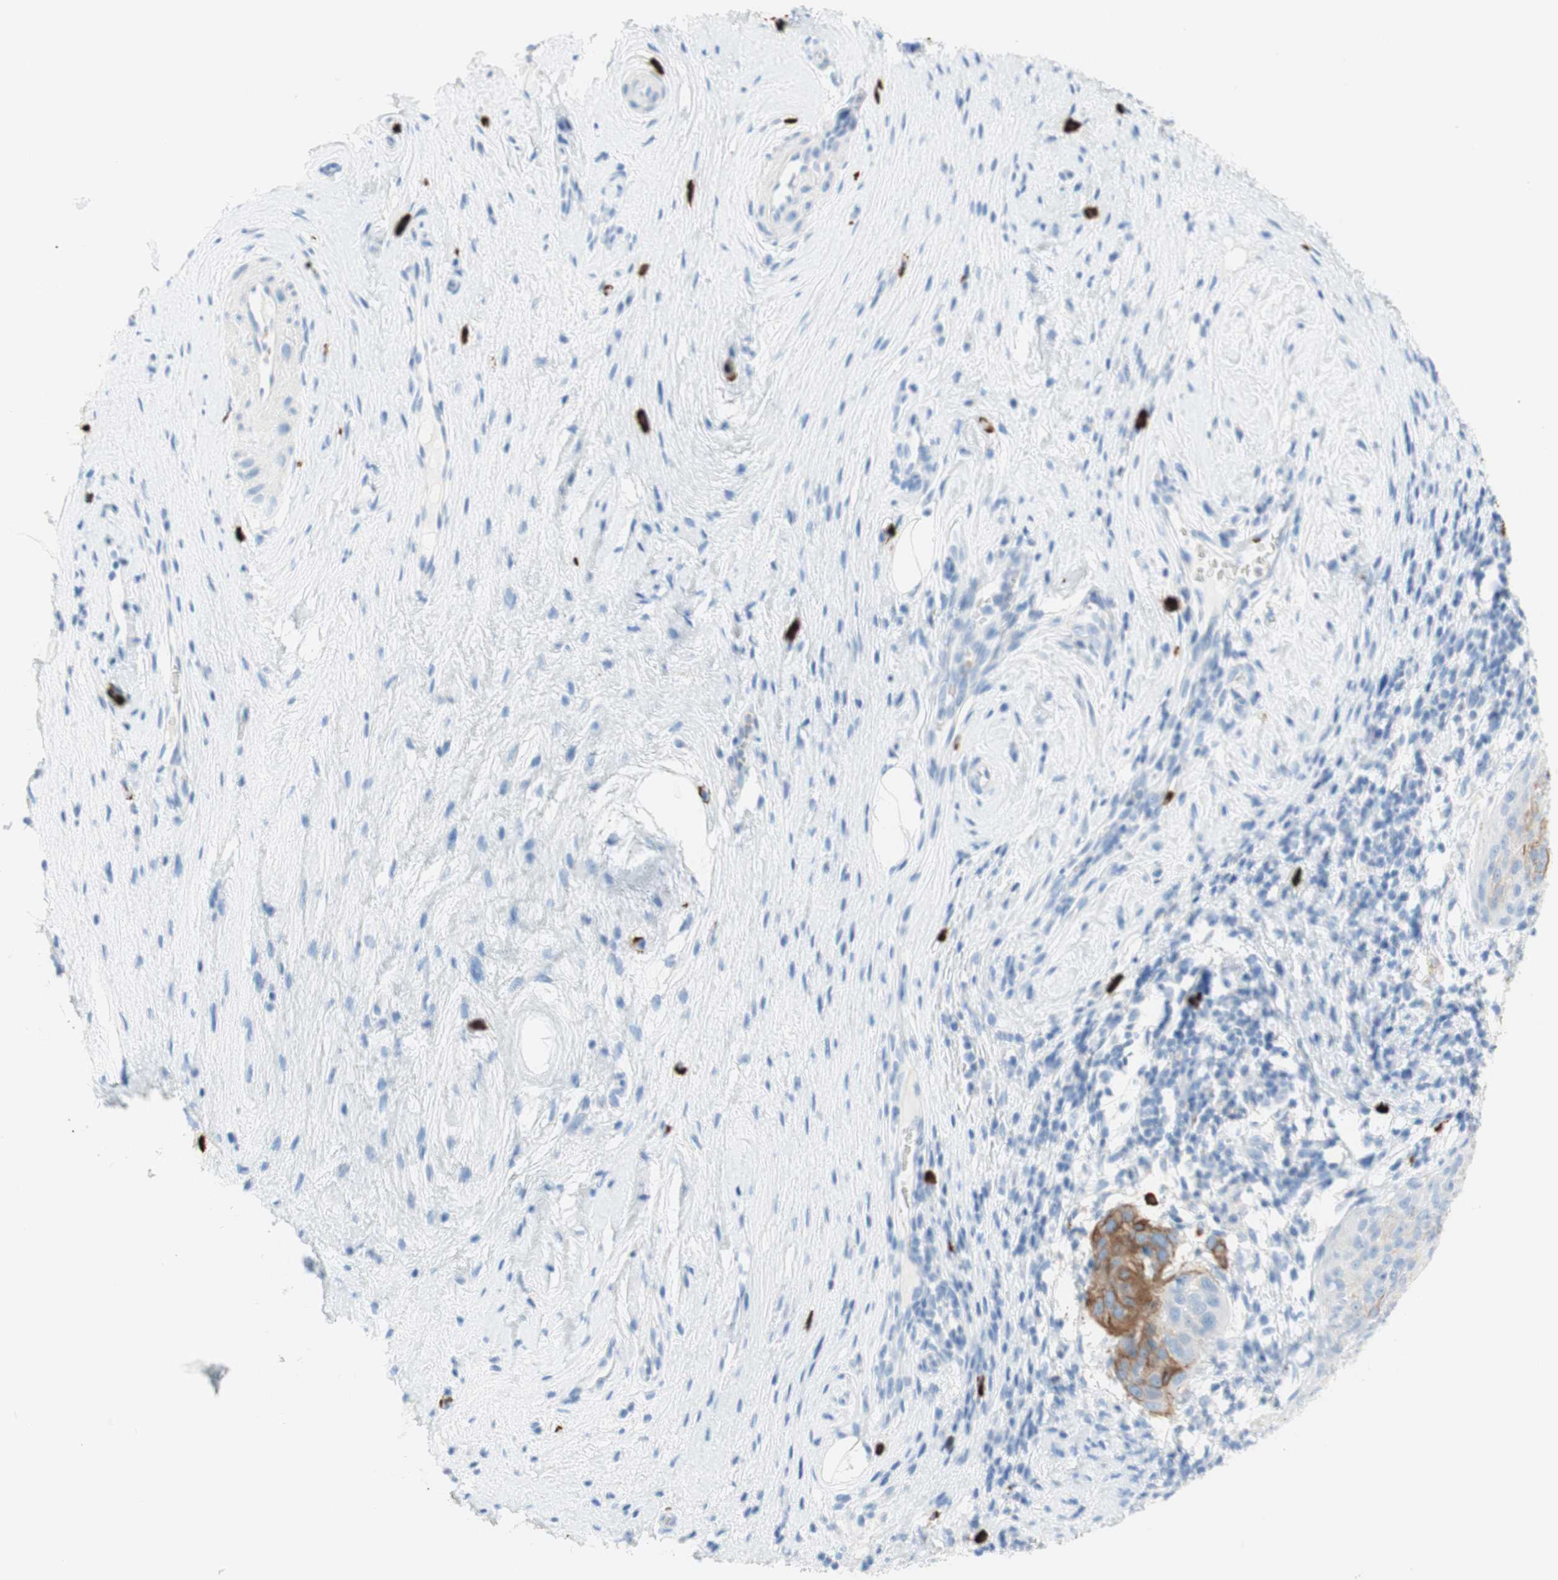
{"staining": {"intensity": "moderate", "quantity": "<25%", "location": "cytoplasmic/membranous"}, "tissue": "cervical cancer", "cell_type": "Tumor cells", "image_type": "cancer", "snomed": [{"axis": "morphology", "description": "Squamous cell carcinoma, NOS"}, {"axis": "topography", "description": "Cervix"}], "caption": "Human cervical cancer (squamous cell carcinoma) stained with a brown dye reveals moderate cytoplasmic/membranous positive staining in about <25% of tumor cells.", "gene": "CEACAM1", "patient": {"sex": "female", "age": 51}}